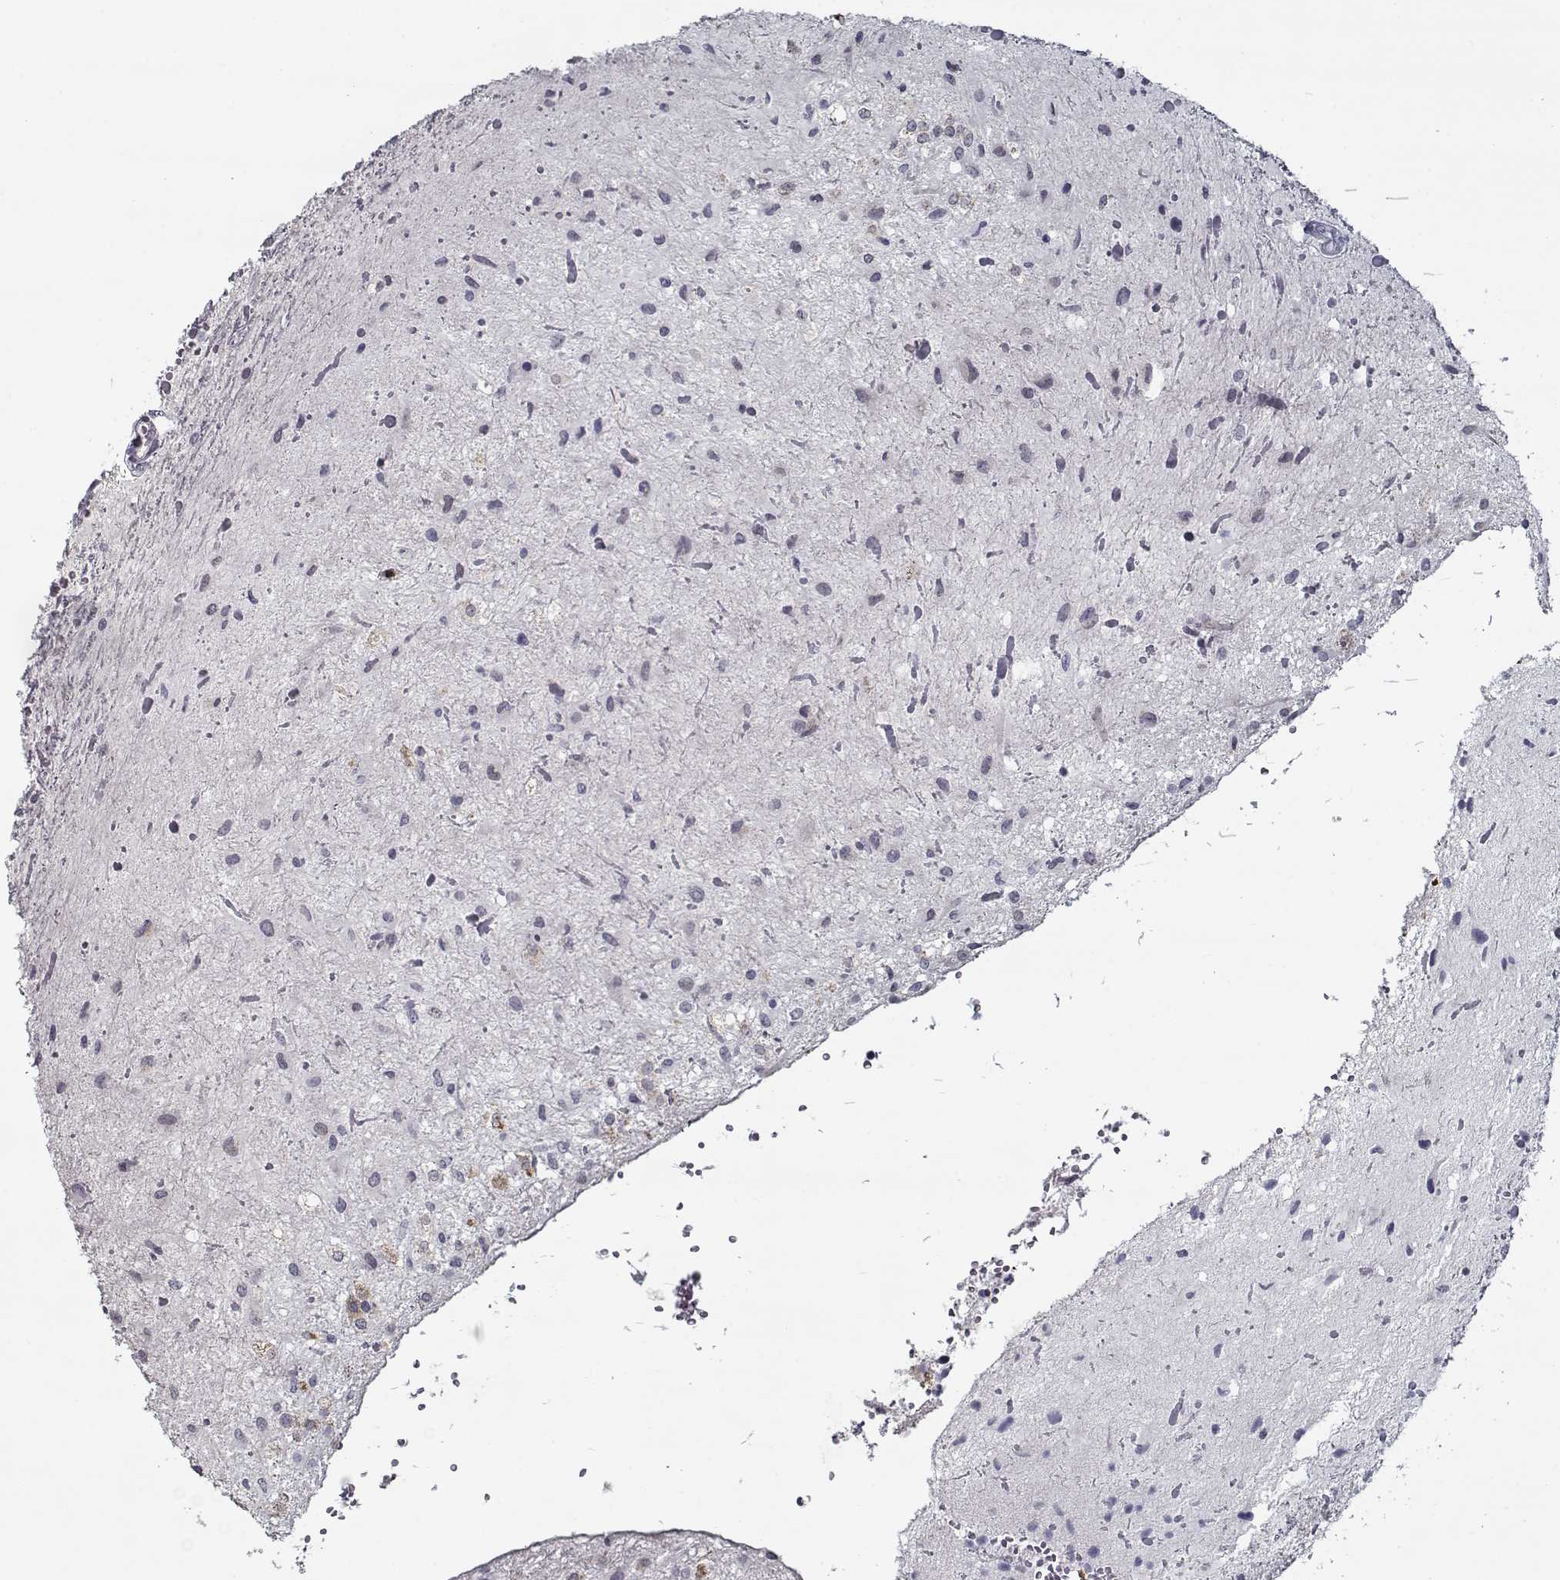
{"staining": {"intensity": "negative", "quantity": "none", "location": "none"}, "tissue": "glioma", "cell_type": "Tumor cells", "image_type": "cancer", "snomed": [{"axis": "morphology", "description": "Glioma, malignant, Low grade"}, {"axis": "topography", "description": "Cerebellum"}], "caption": "The photomicrograph displays no significant positivity in tumor cells of malignant glioma (low-grade).", "gene": "SEC16B", "patient": {"sex": "female", "age": 14}}